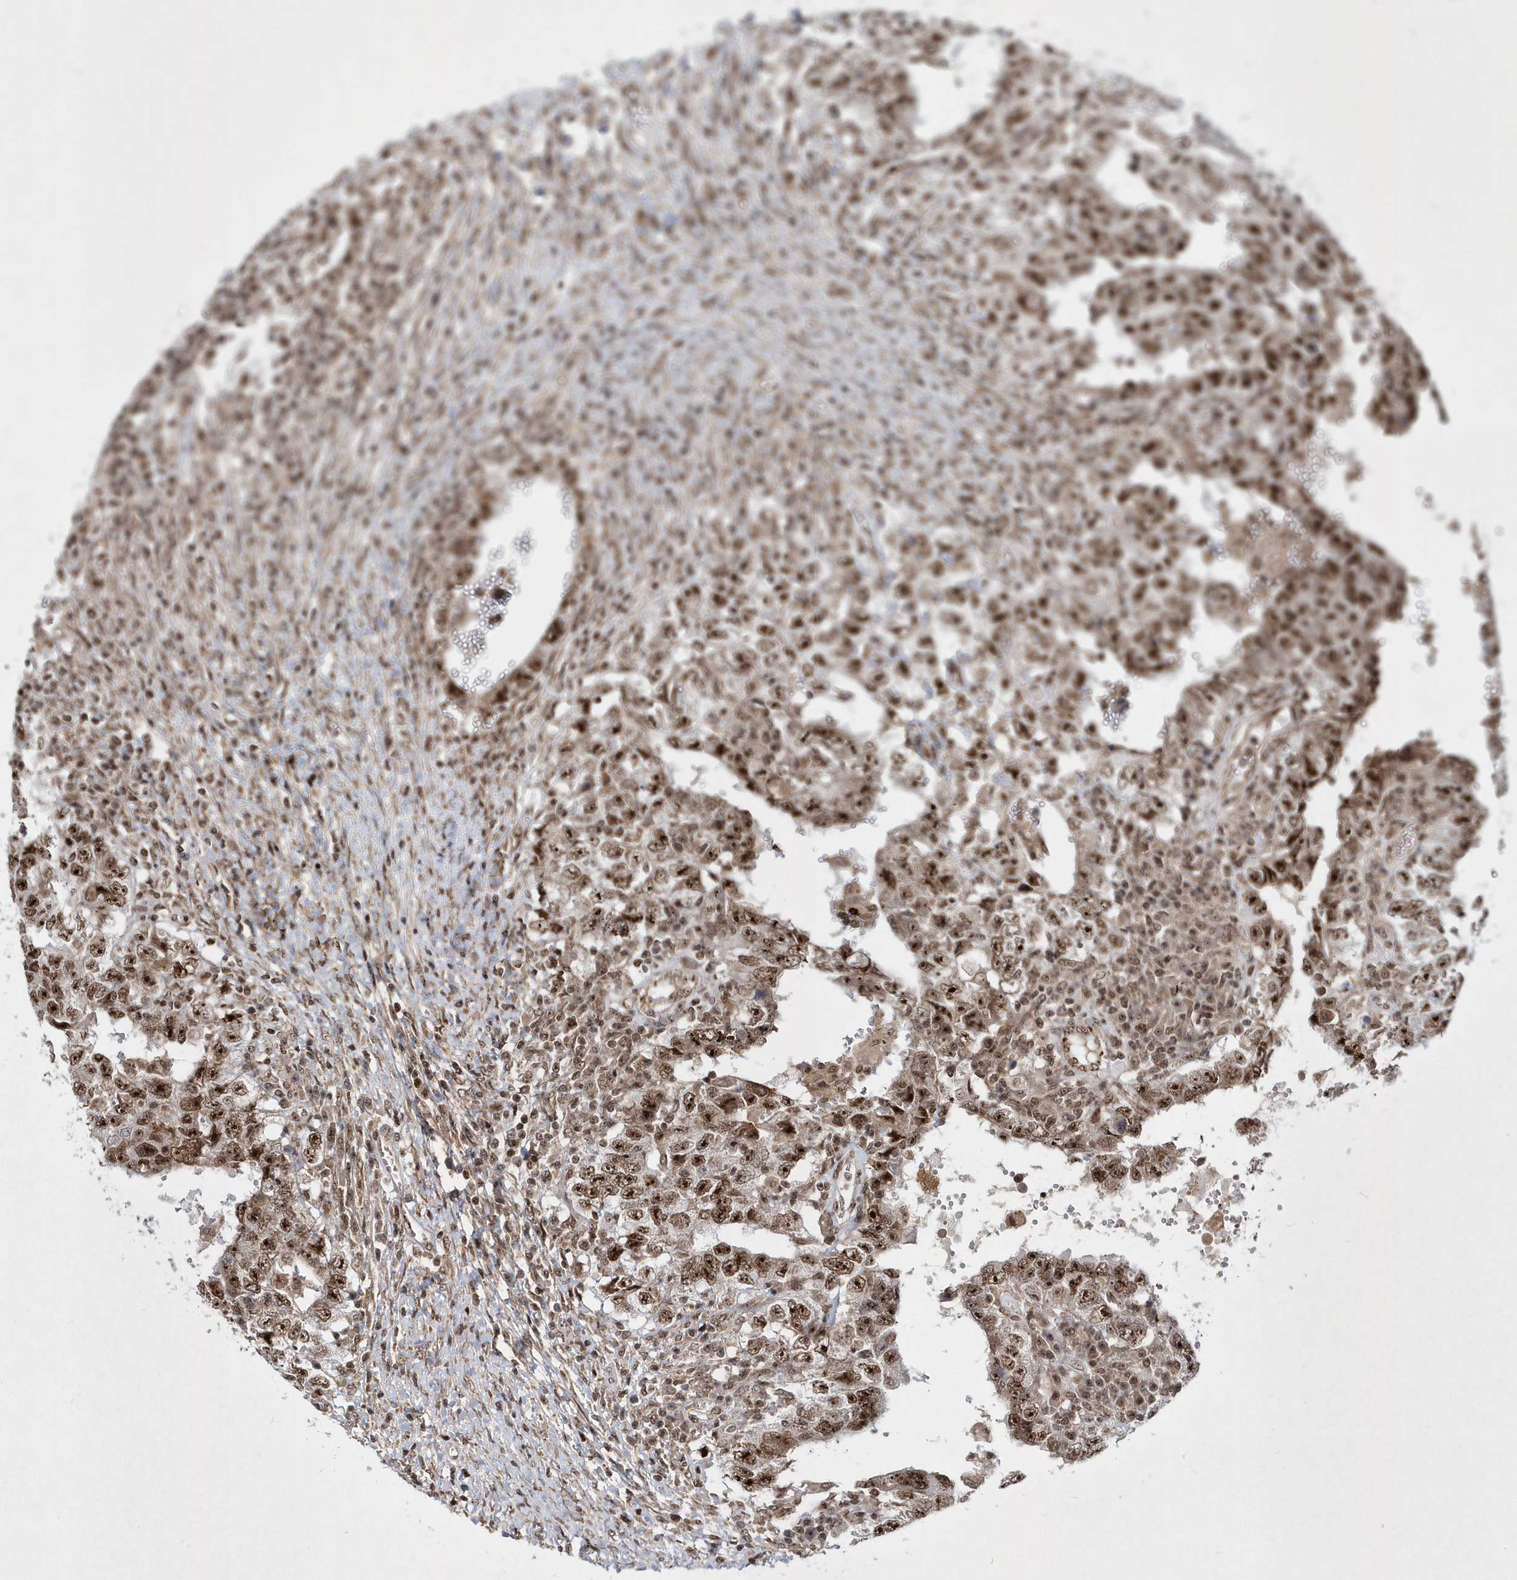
{"staining": {"intensity": "strong", "quantity": ">75%", "location": "cytoplasmic/membranous,nuclear"}, "tissue": "testis cancer", "cell_type": "Tumor cells", "image_type": "cancer", "snomed": [{"axis": "morphology", "description": "Carcinoma, Embryonal, NOS"}, {"axis": "topography", "description": "Testis"}], "caption": "Immunohistochemical staining of testis embryonal carcinoma shows high levels of strong cytoplasmic/membranous and nuclear protein positivity in approximately >75% of tumor cells. (brown staining indicates protein expression, while blue staining denotes nuclei).", "gene": "SOWAHB", "patient": {"sex": "male", "age": 26}}